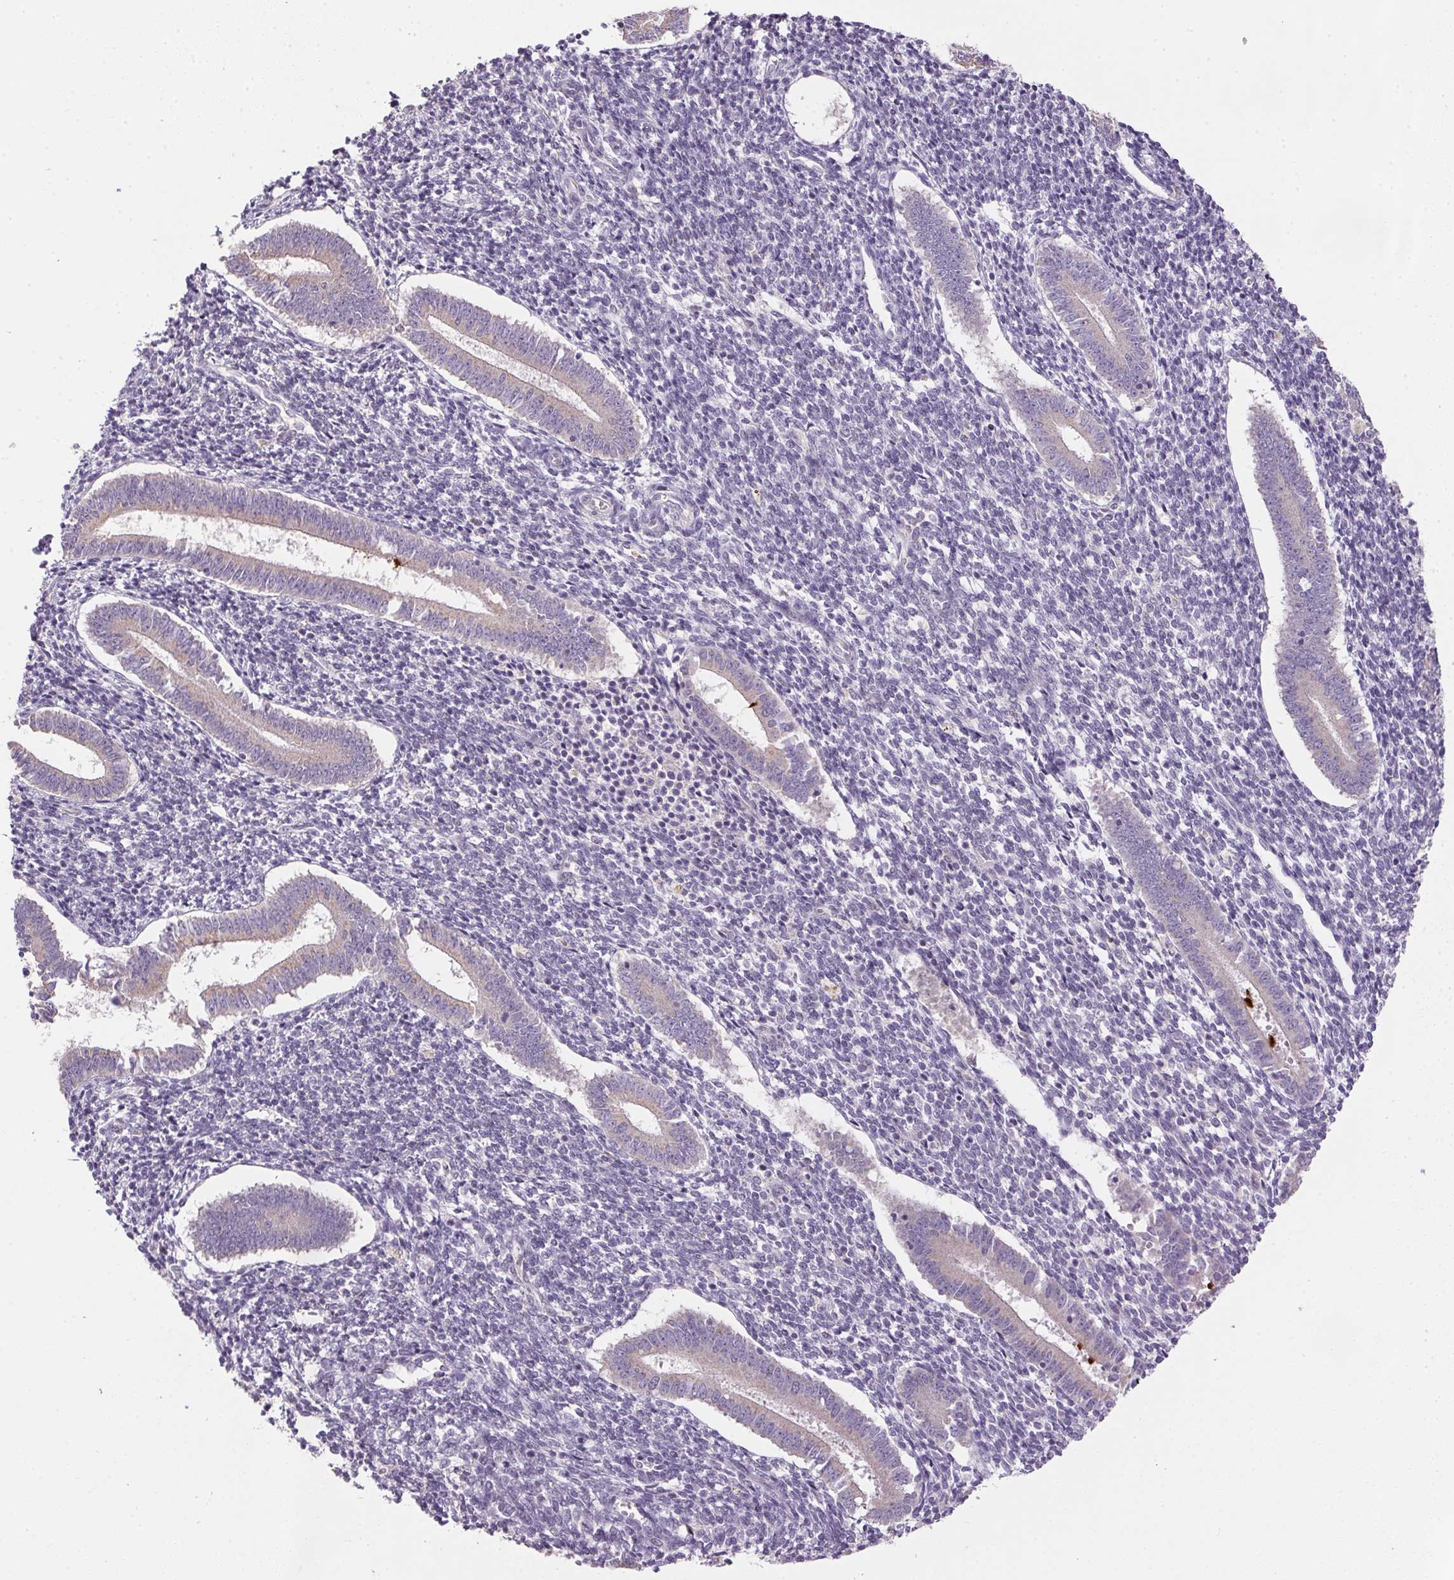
{"staining": {"intensity": "negative", "quantity": "none", "location": "none"}, "tissue": "endometrium", "cell_type": "Cells in endometrial stroma", "image_type": "normal", "snomed": [{"axis": "morphology", "description": "Normal tissue, NOS"}, {"axis": "topography", "description": "Endometrium"}], "caption": "DAB (3,3'-diaminobenzidine) immunohistochemical staining of unremarkable endometrium reveals no significant expression in cells in endometrial stroma.", "gene": "SPACA9", "patient": {"sex": "female", "age": 25}}